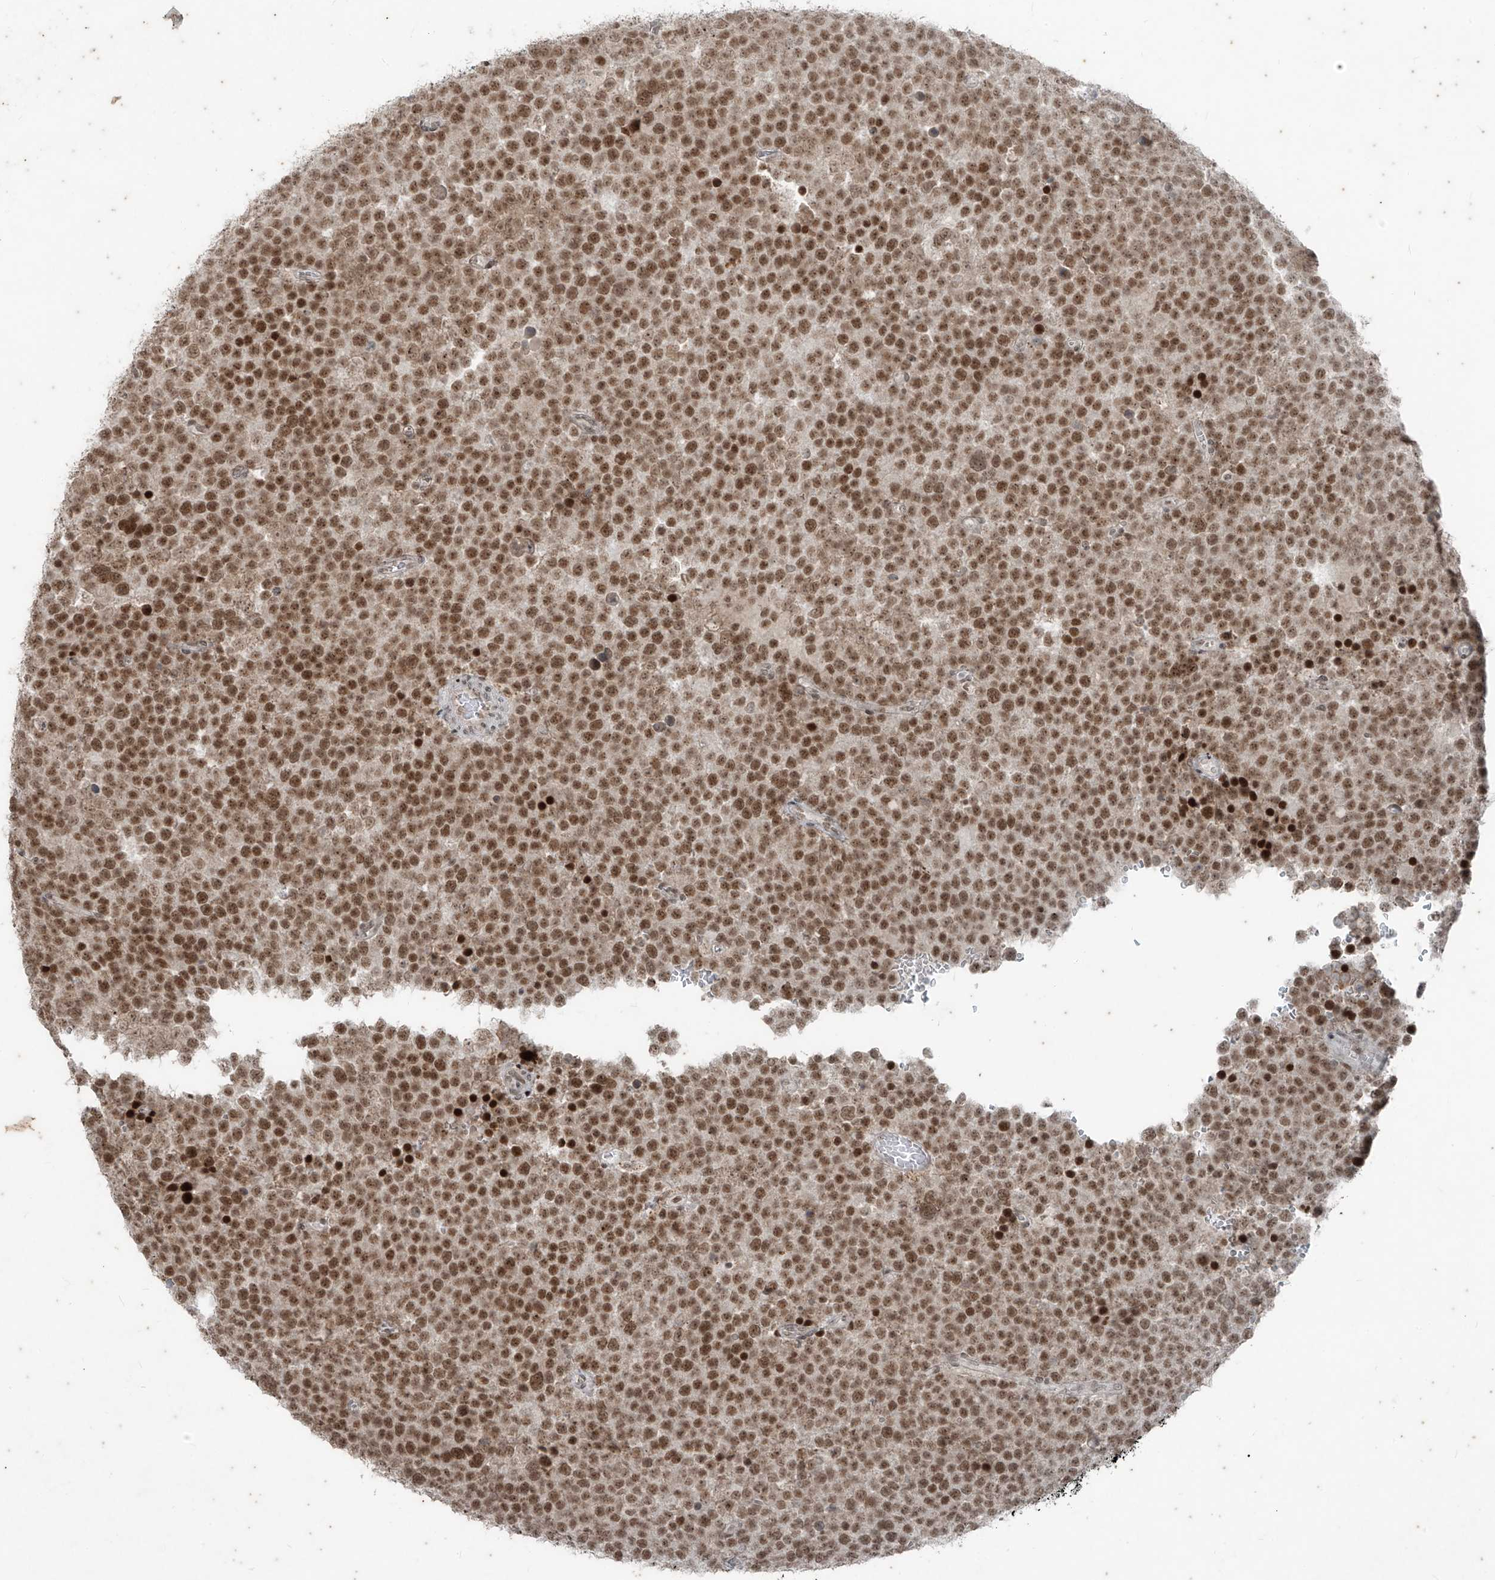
{"staining": {"intensity": "moderate", "quantity": ">75%", "location": "nuclear"}, "tissue": "testis cancer", "cell_type": "Tumor cells", "image_type": "cancer", "snomed": [{"axis": "morphology", "description": "Seminoma, NOS"}, {"axis": "topography", "description": "Testis"}], "caption": "A micrograph of human testis cancer stained for a protein displays moderate nuclear brown staining in tumor cells.", "gene": "ZNF354B", "patient": {"sex": "male", "age": 71}}